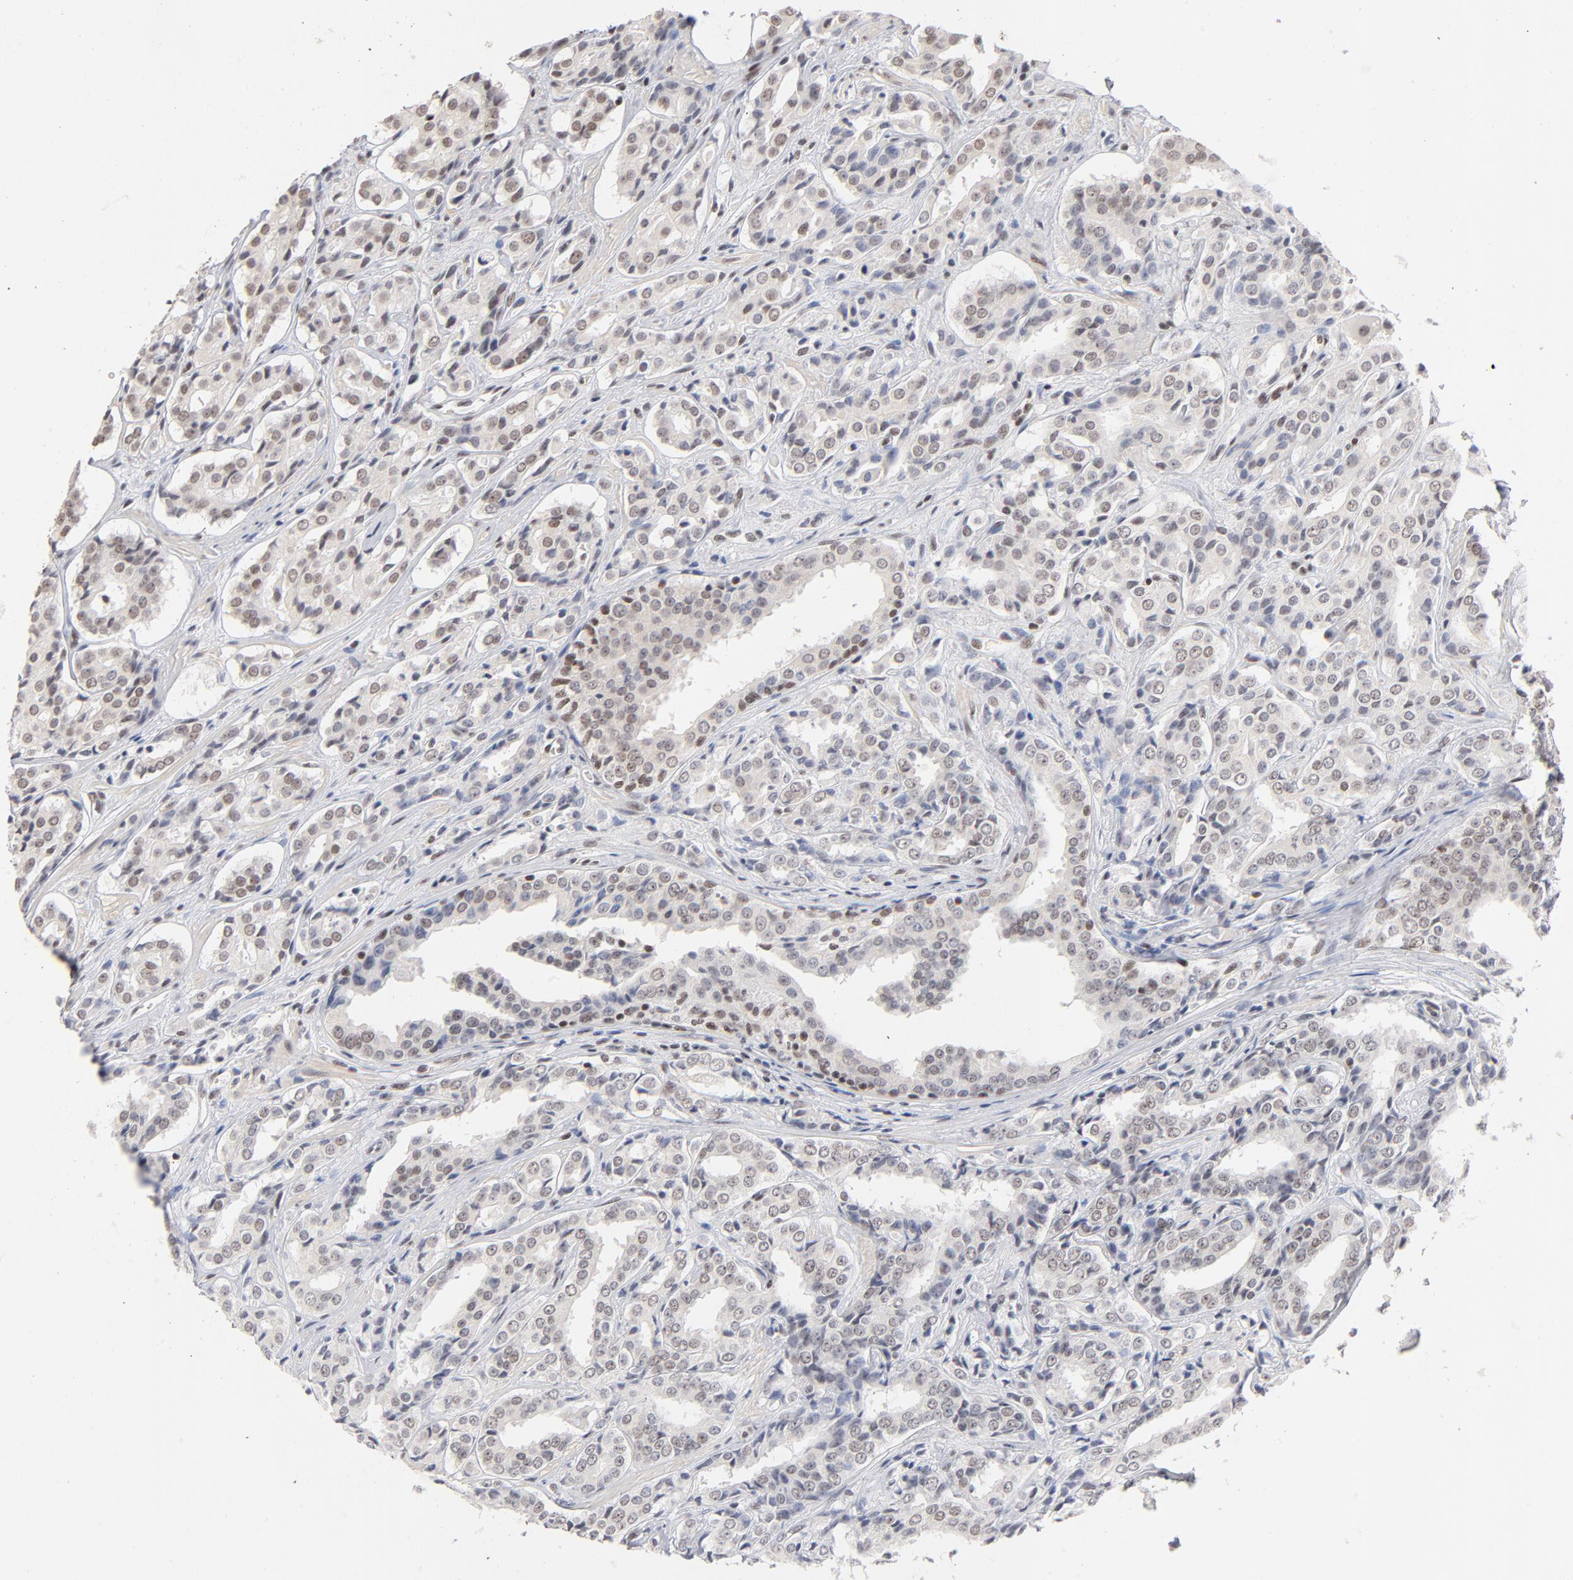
{"staining": {"intensity": "weak", "quantity": "<25%", "location": "nuclear"}, "tissue": "prostate cancer", "cell_type": "Tumor cells", "image_type": "cancer", "snomed": [{"axis": "morphology", "description": "Adenocarcinoma, Medium grade"}, {"axis": "topography", "description": "Prostate"}], "caption": "Protein analysis of prostate medium-grade adenocarcinoma displays no significant expression in tumor cells.", "gene": "ZNF143", "patient": {"sex": "male", "age": 60}}